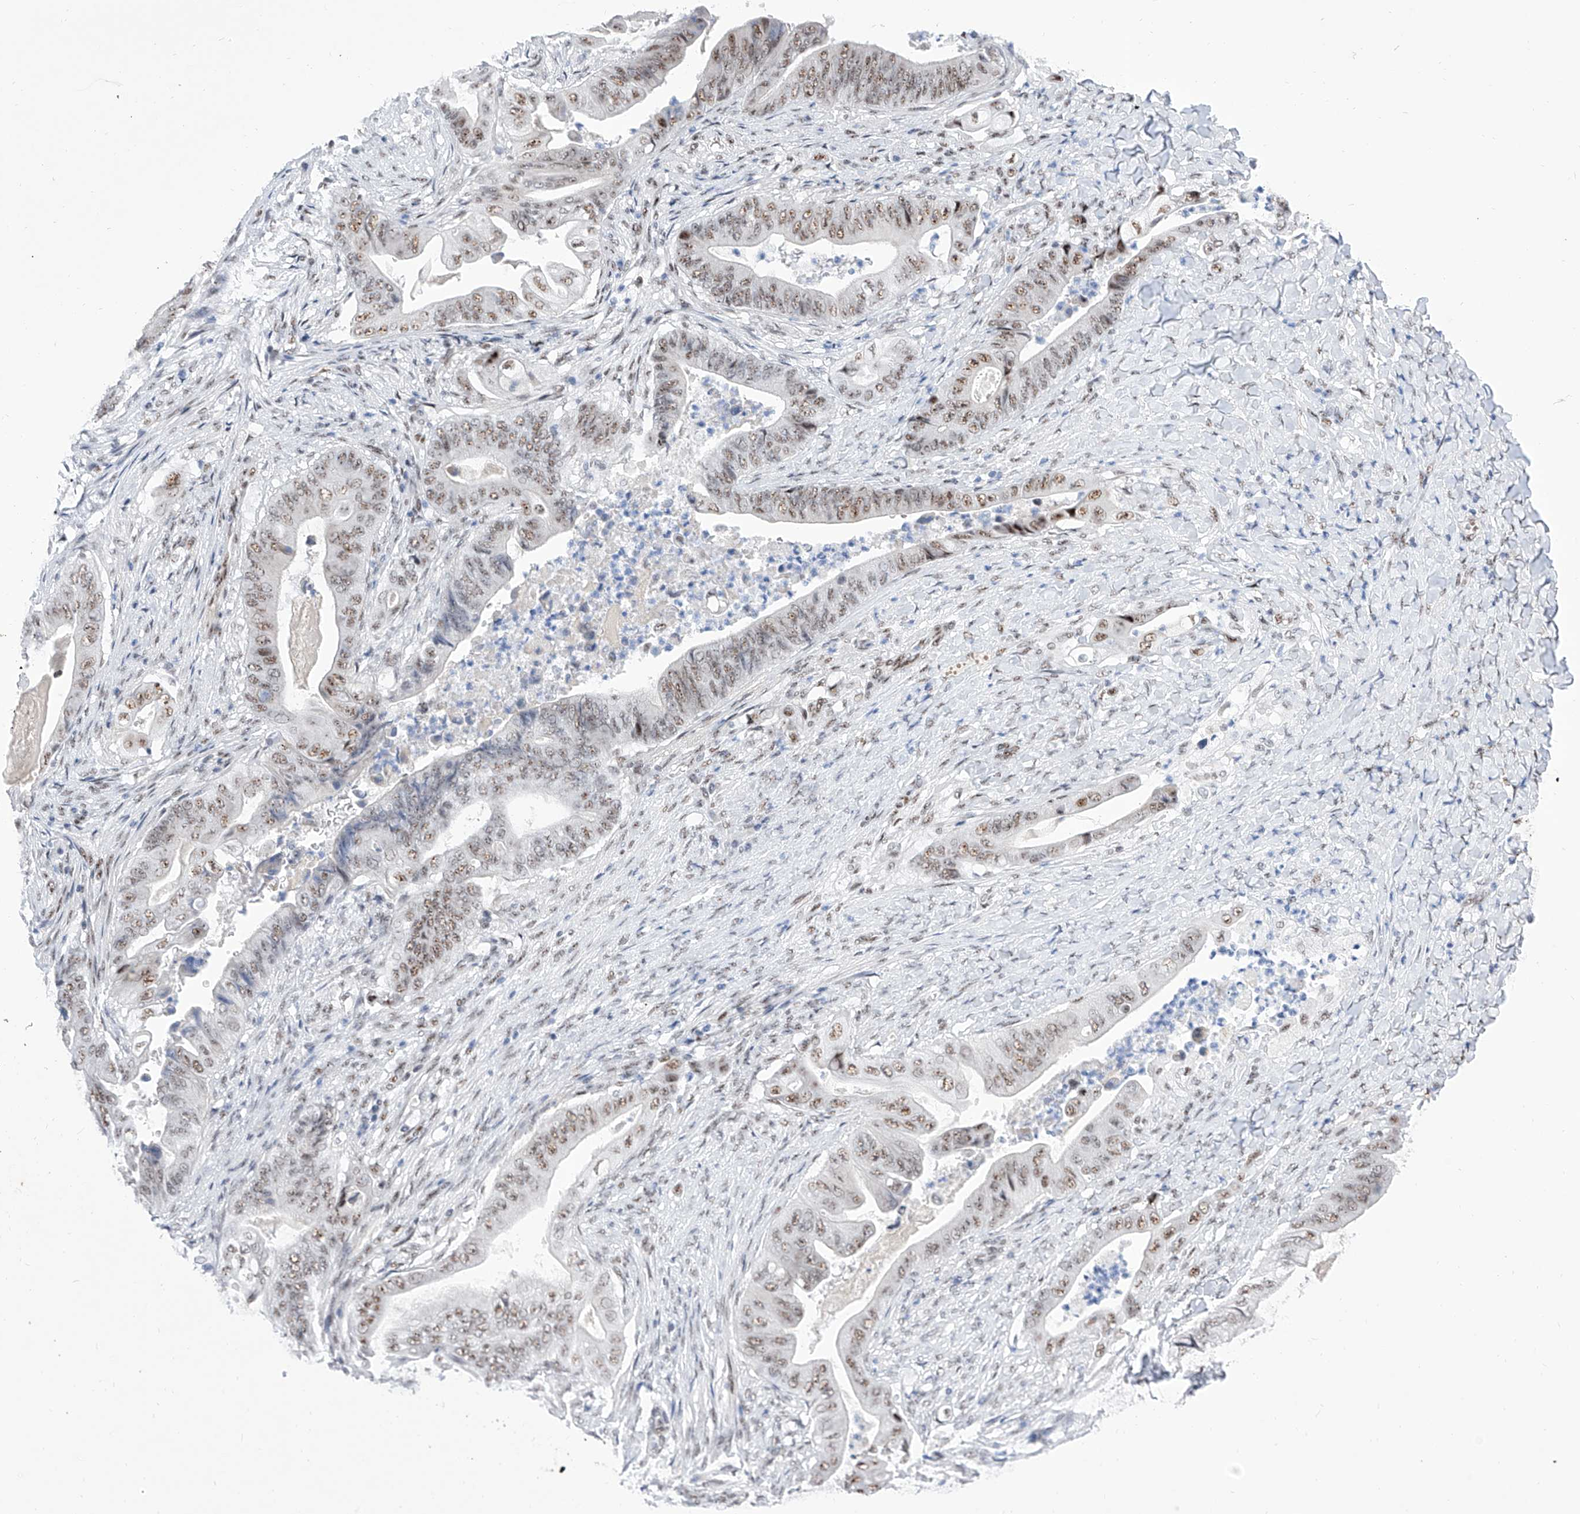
{"staining": {"intensity": "moderate", "quantity": "25%-75%", "location": "nuclear"}, "tissue": "stomach cancer", "cell_type": "Tumor cells", "image_type": "cancer", "snomed": [{"axis": "morphology", "description": "Adenocarcinoma, NOS"}, {"axis": "topography", "description": "Stomach"}], "caption": "Protein staining of adenocarcinoma (stomach) tissue reveals moderate nuclear expression in about 25%-75% of tumor cells.", "gene": "ATN1", "patient": {"sex": "female", "age": 73}}